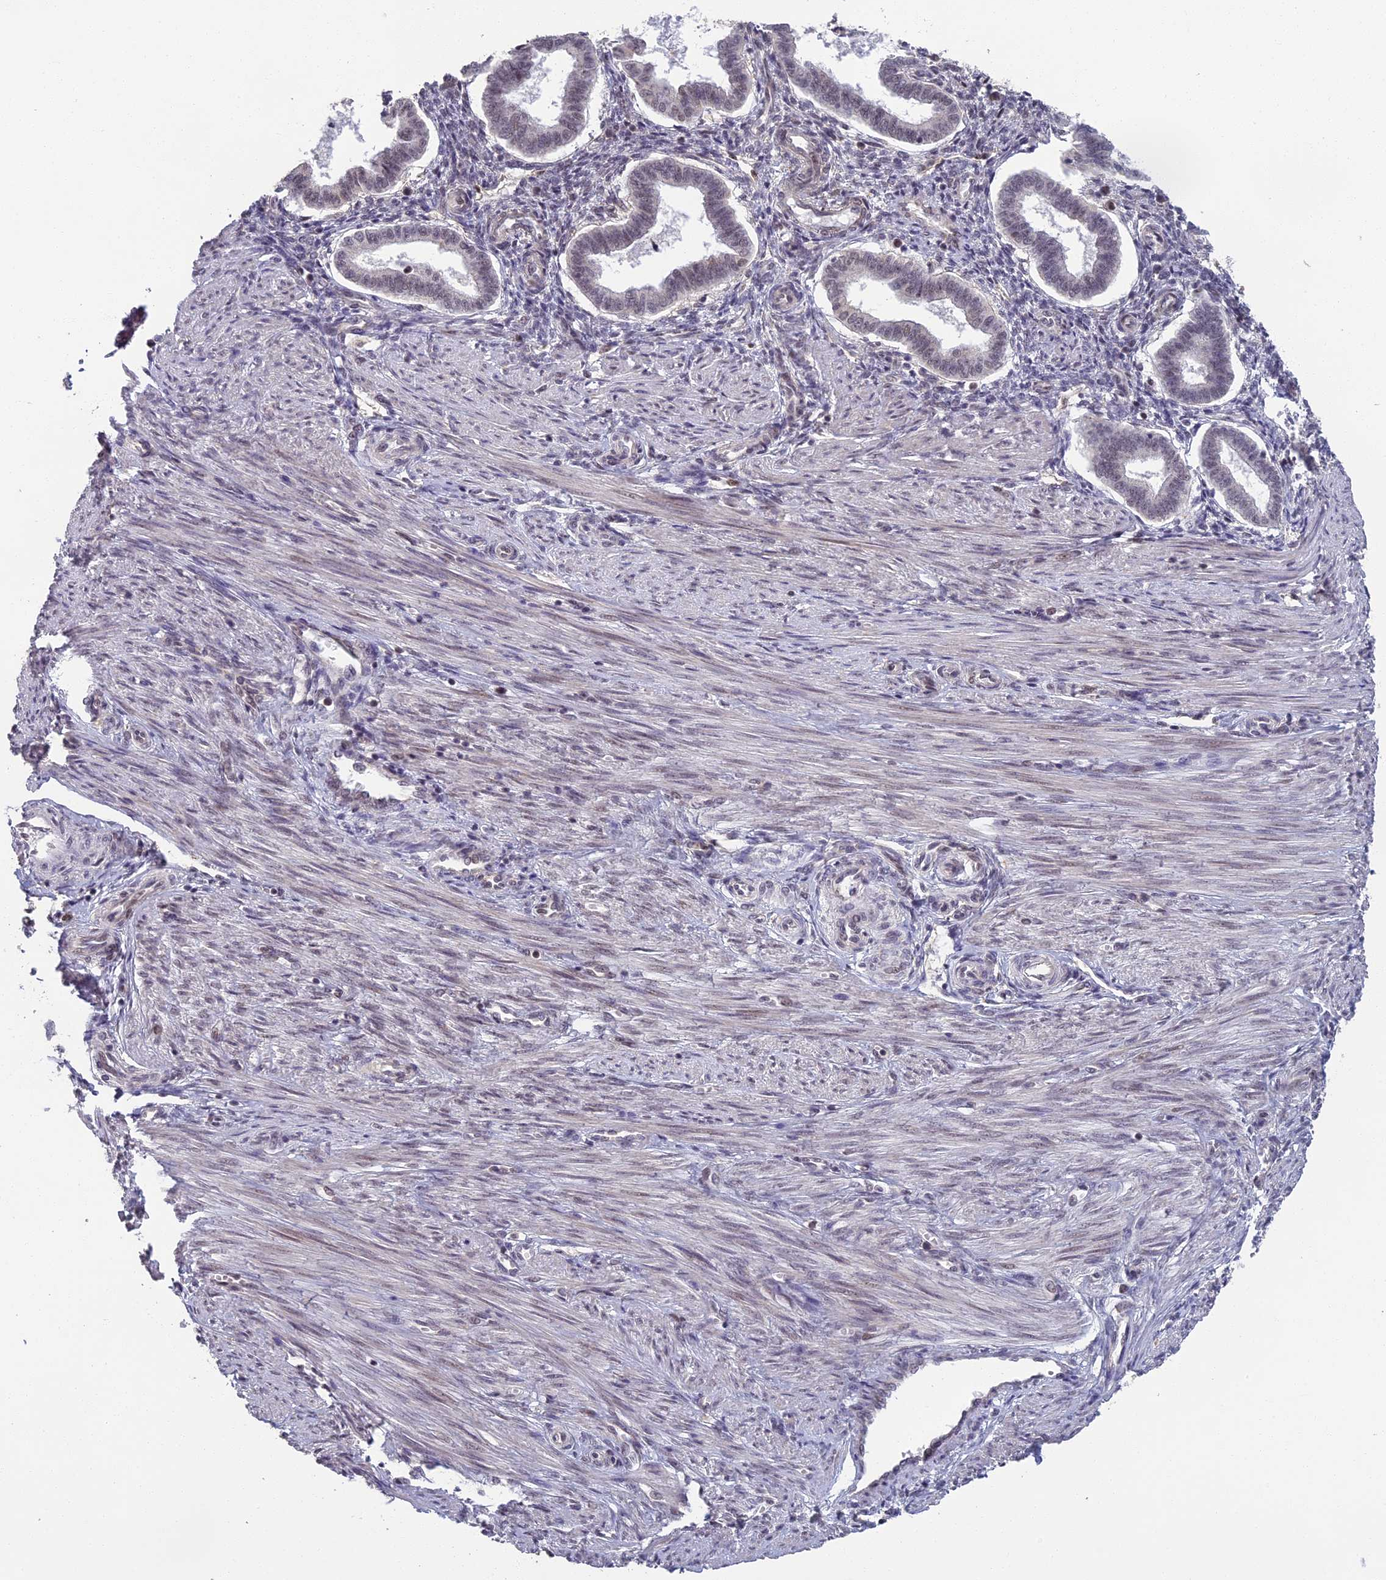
{"staining": {"intensity": "weak", "quantity": "25%-75%", "location": "nuclear"}, "tissue": "endometrium", "cell_type": "Cells in endometrial stroma", "image_type": "normal", "snomed": [{"axis": "morphology", "description": "Normal tissue, NOS"}, {"axis": "topography", "description": "Endometrium"}], "caption": "Brown immunohistochemical staining in normal human endometrium displays weak nuclear expression in about 25%-75% of cells in endometrial stroma. The protein is shown in brown color, while the nuclei are stained blue.", "gene": "MORF4L1", "patient": {"sex": "female", "age": 24}}